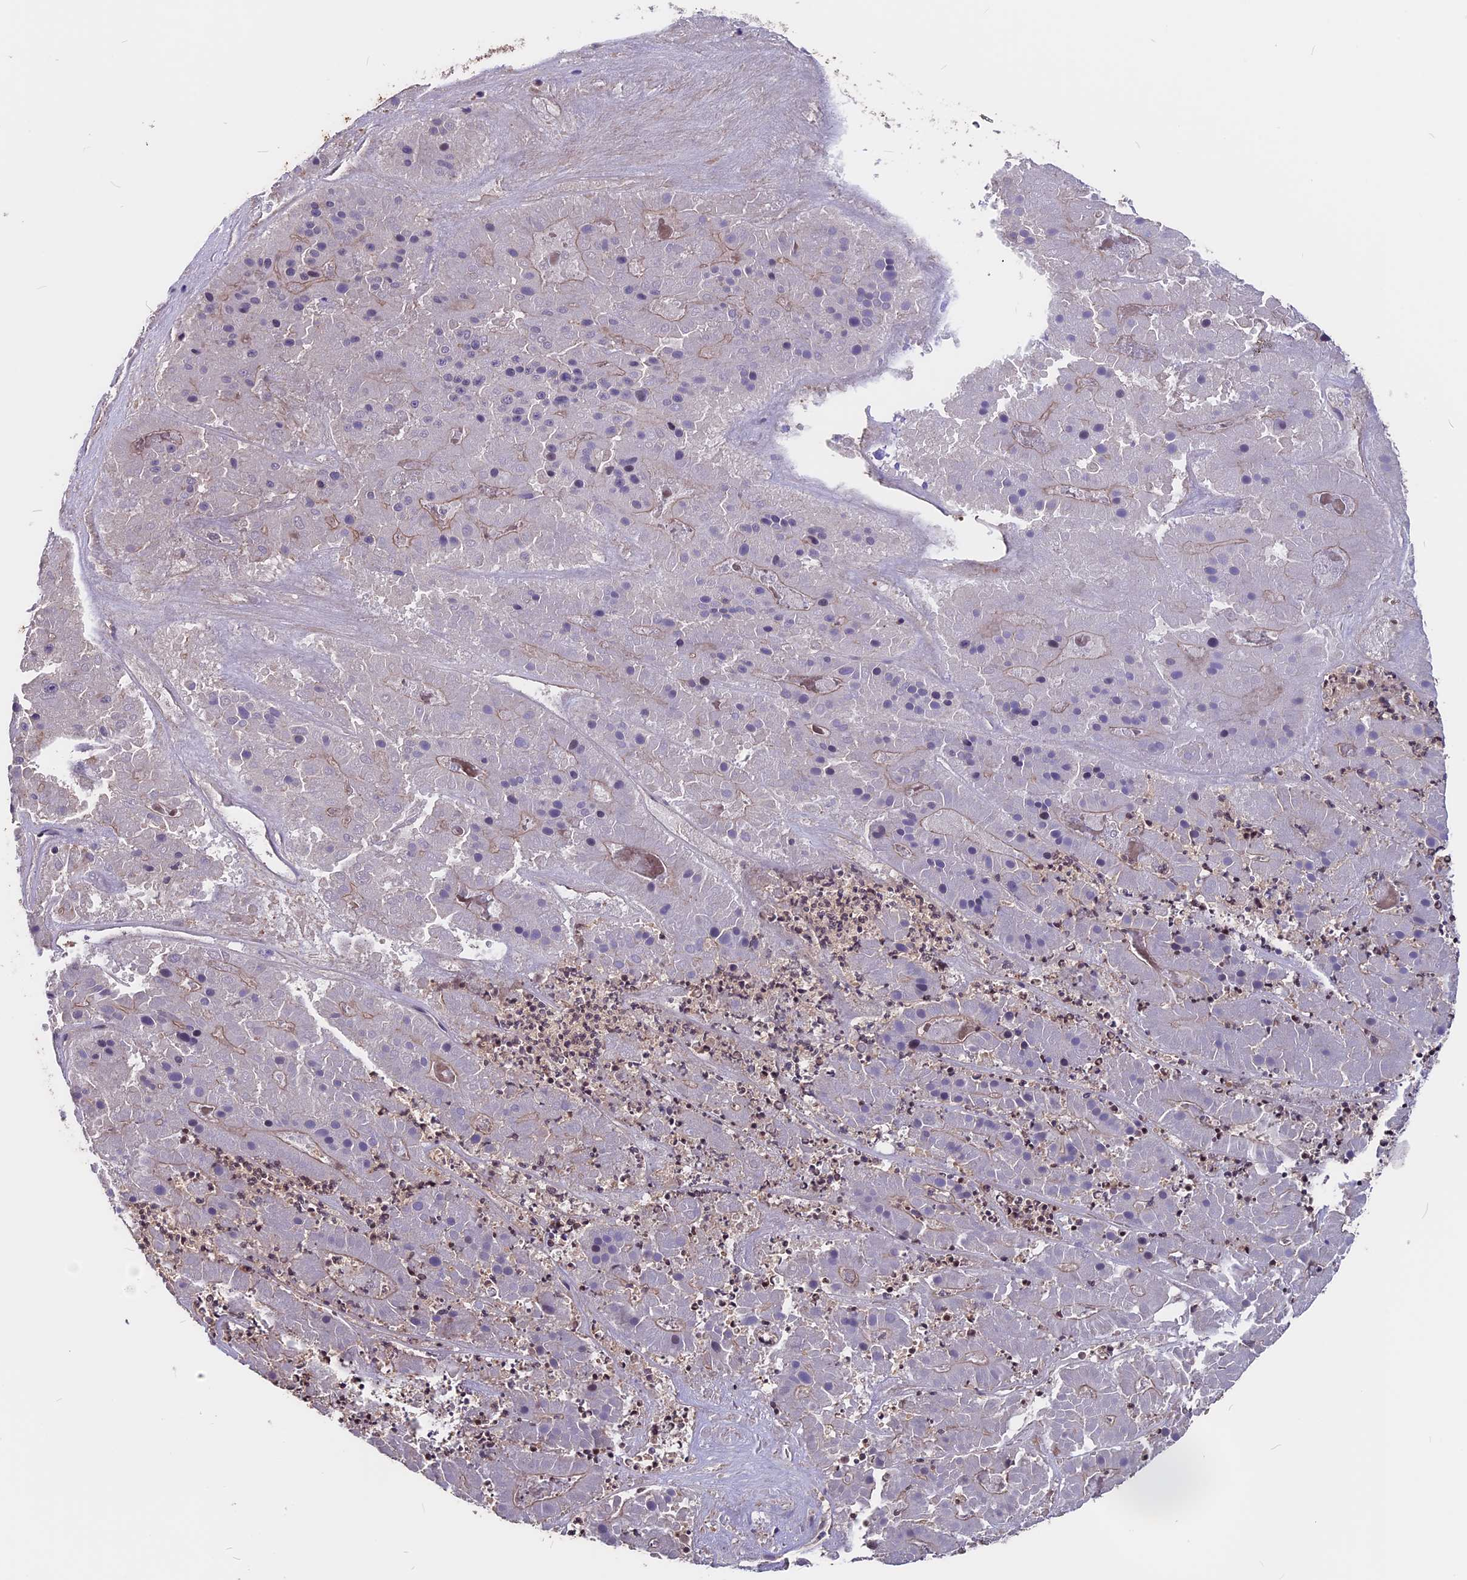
{"staining": {"intensity": "negative", "quantity": "none", "location": "none"}, "tissue": "pancreatic cancer", "cell_type": "Tumor cells", "image_type": "cancer", "snomed": [{"axis": "morphology", "description": "Adenocarcinoma, NOS"}, {"axis": "topography", "description": "Pancreas"}], "caption": "Photomicrograph shows no protein positivity in tumor cells of pancreatic cancer tissue.", "gene": "ZC3H10", "patient": {"sex": "male", "age": 50}}